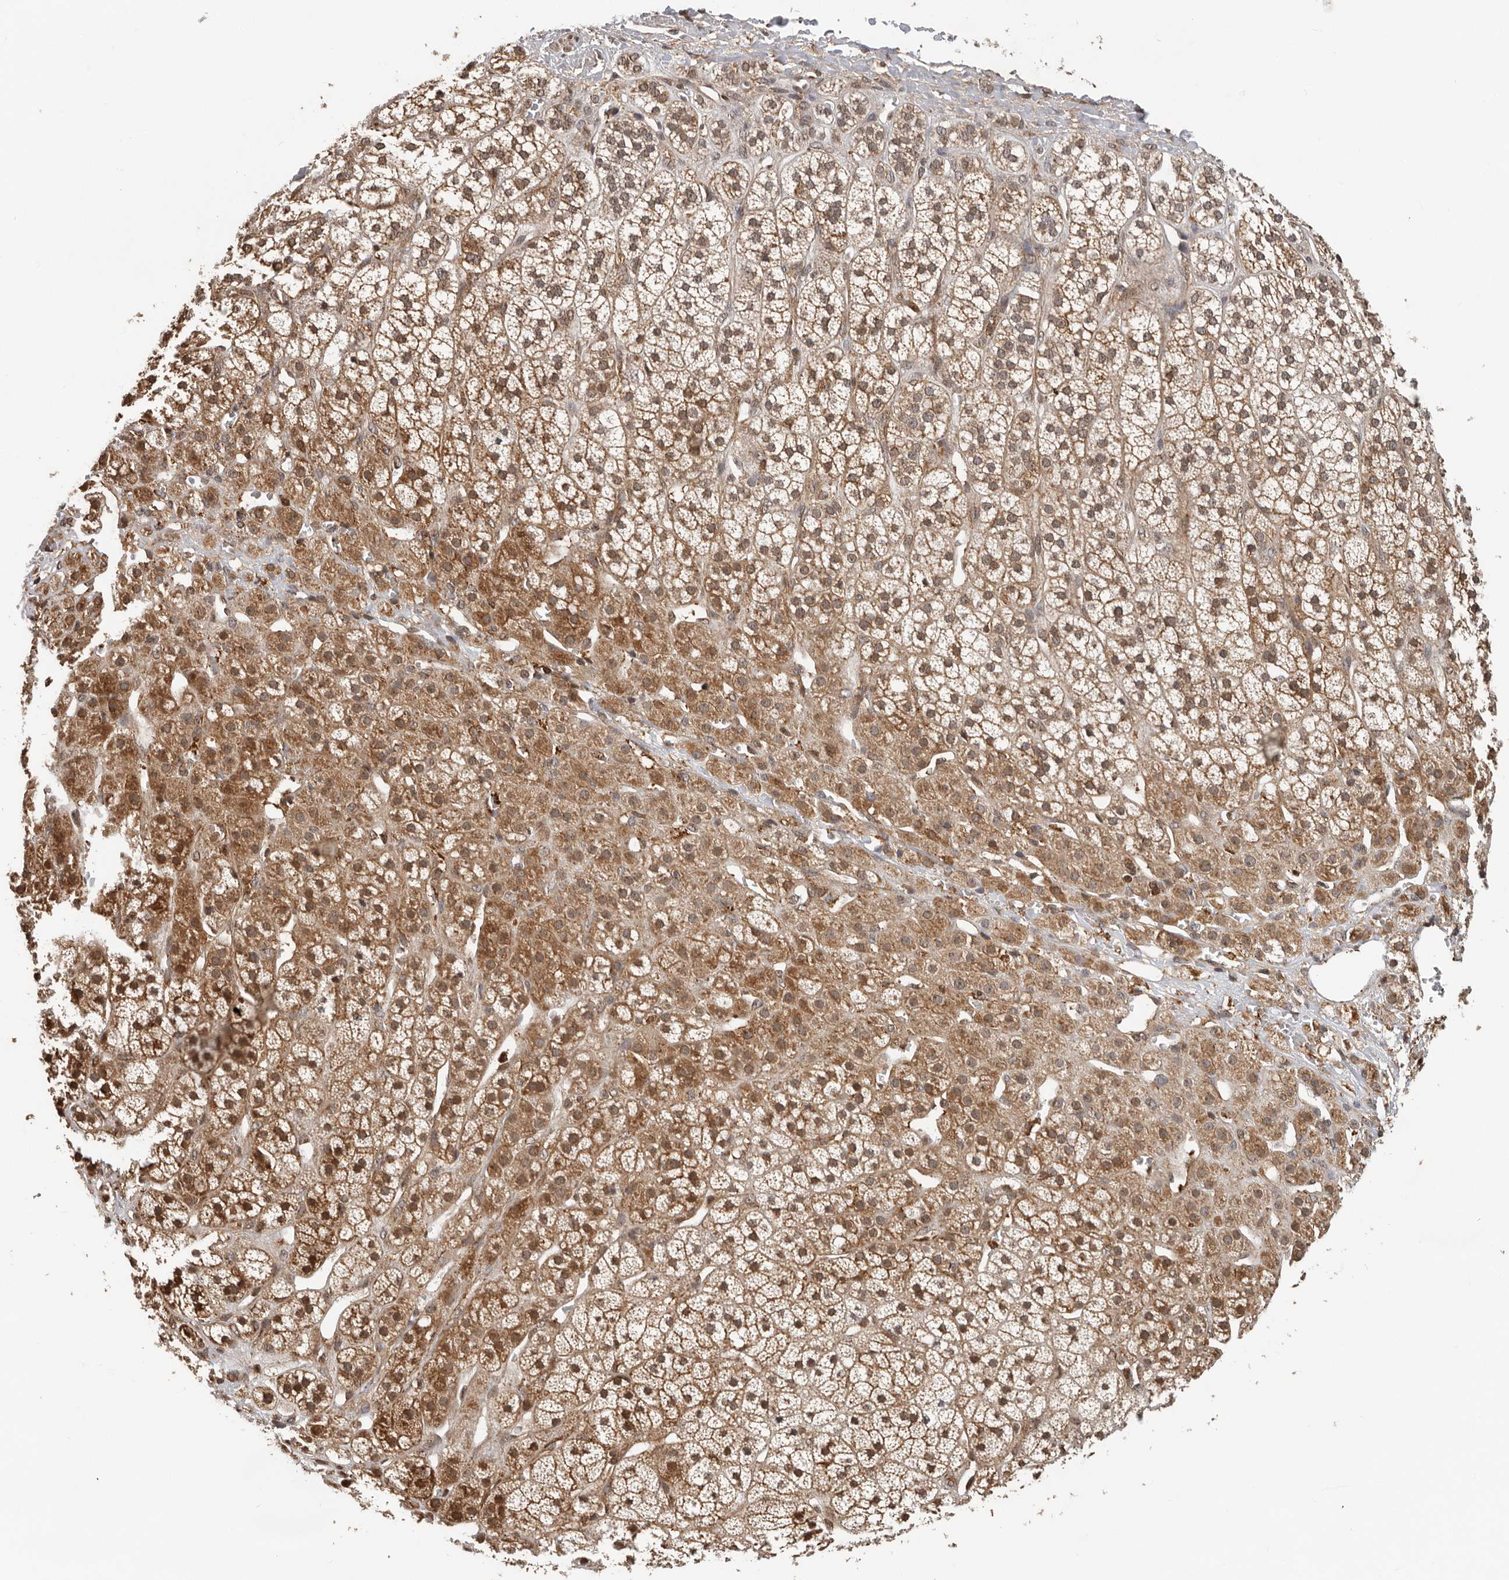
{"staining": {"intensity": "moderate", "quantity": ">75%", "location": "cytoplasmic/membranous,nuclear"}, "tissue": "adrenal gland", "cell_type": "Glandular cells", "image_type": "normal", "snomed": [{"axis": "morphology", "description": "Normal tissue, NOS"}, {"axis": "topography", "description": "Adrenal gland"}], "caption": "Glandular cells demonstrate medium levels of moderate cytoplasmic/membranous,nuclear staining in about >75% of cells in benign human adrenal gland.", "gene": "RNF157", "patient": {"sex": "male", "age": 56}}